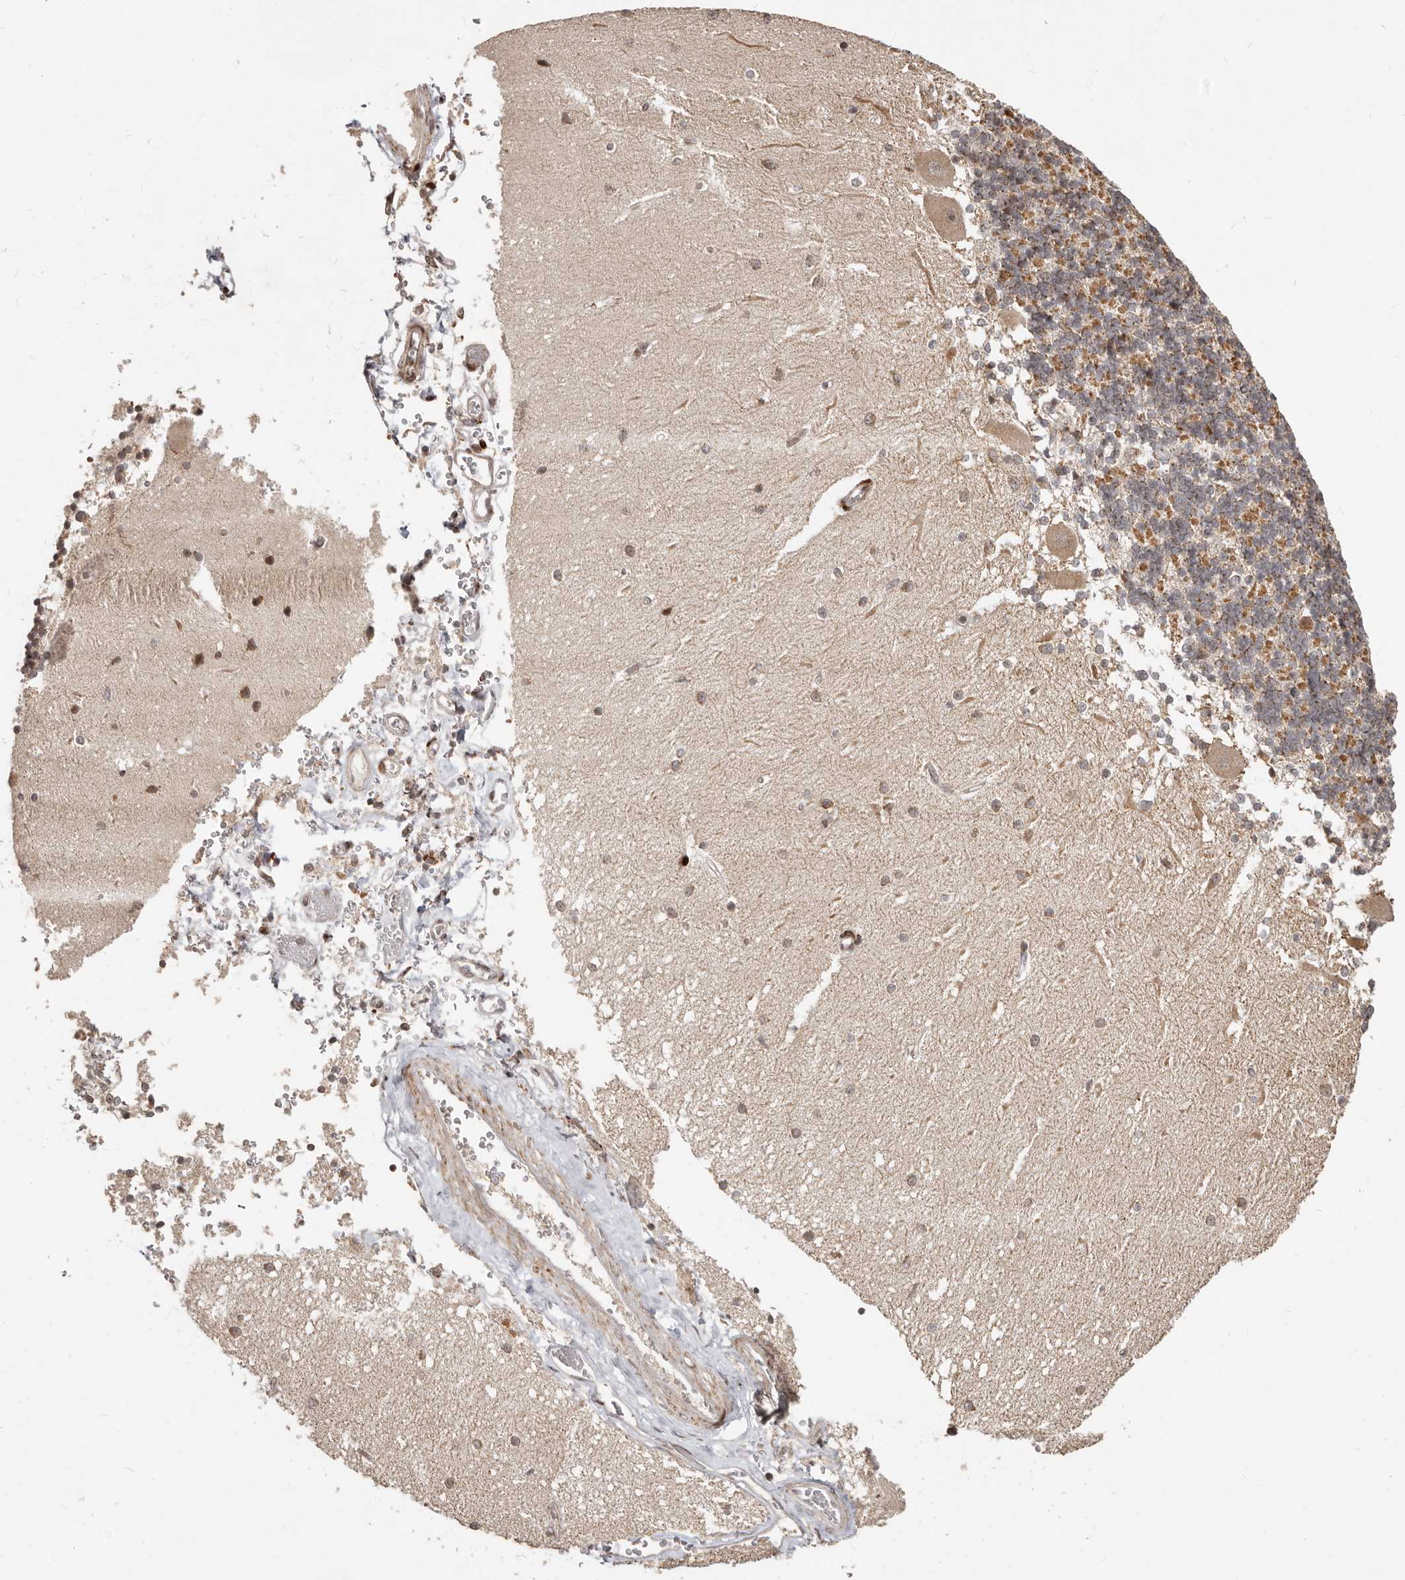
{"staining": {"intensity": "negative", "quantity": "none", "location": "none"}, "tissue": "cerebellum", "cell_type": "Cells in granular layer", "image_type": "normal", "snomed": [{"axis": "morphology", "description": "Normal tissue, NOS"}, {"axis": "topography", "description": "Cerebellum"}], "caption": "The IHC photomicrograph has no significant positivity in cells in granular layer of cerebellum. The staining is performed using DAB (3,3'-diaminobenzidine) brown chromogen with nuclei counter-stained in using hematoxylin.", "gene": "TRIM4", "patient": {"sex": "male", "age": 37}}